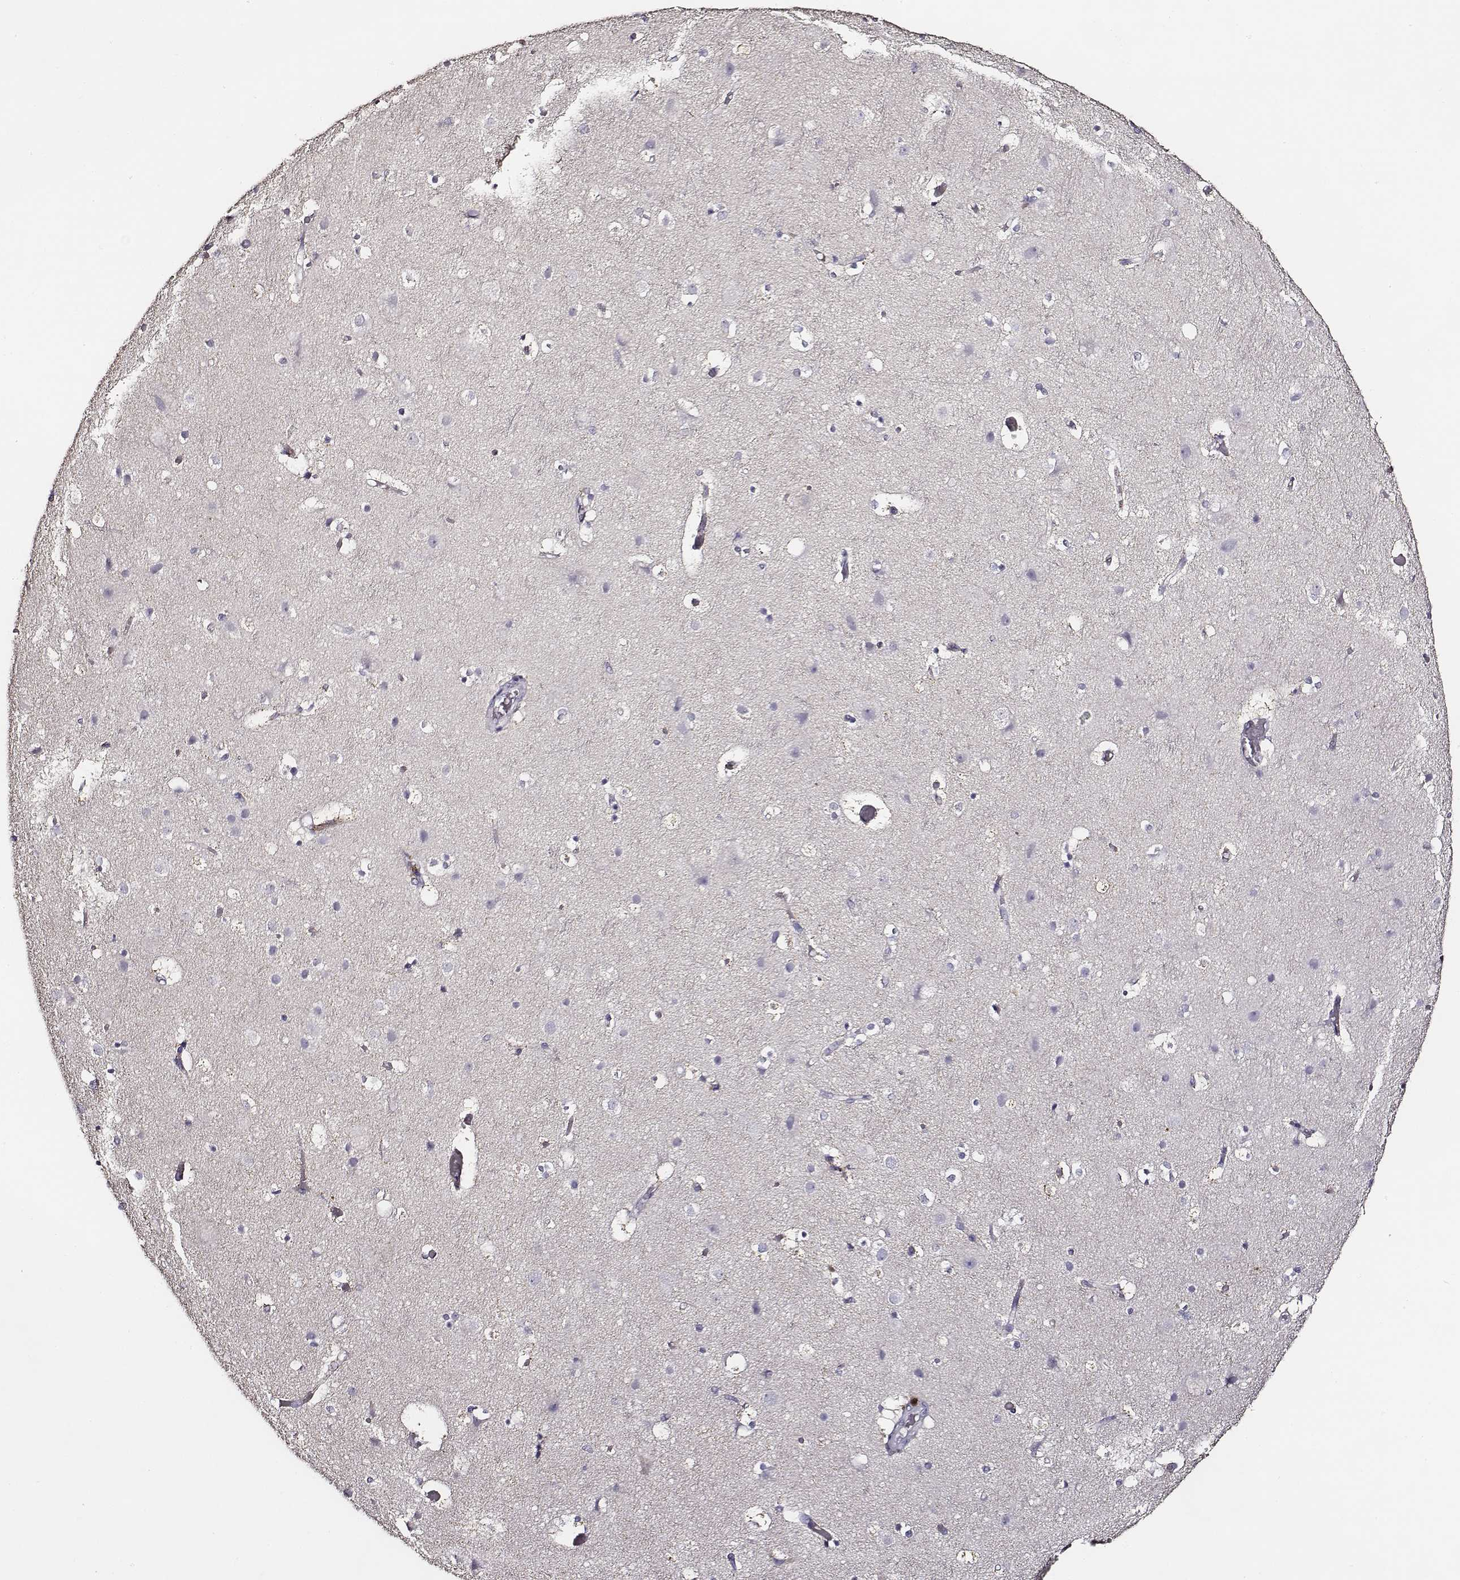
{"staining": {"intensity": "negative", "quantity": "none", "location": "none"}, "tissue": "cerebral cortex", "cell_type": "Endothelial cells", "image_type": "normal", "snomed": [{"axis": "morphology", "description": "Normal tissue, NOS"}, {"axis": "topography", "description": "Cerebral cortex"}], "caption": "IHC image of benign cerebral cortex stained for a protein (brown), which exhibits no staining in endothelial cells.", "gene": "AADAT", "patient": {"sex": "female", "age": 52}}